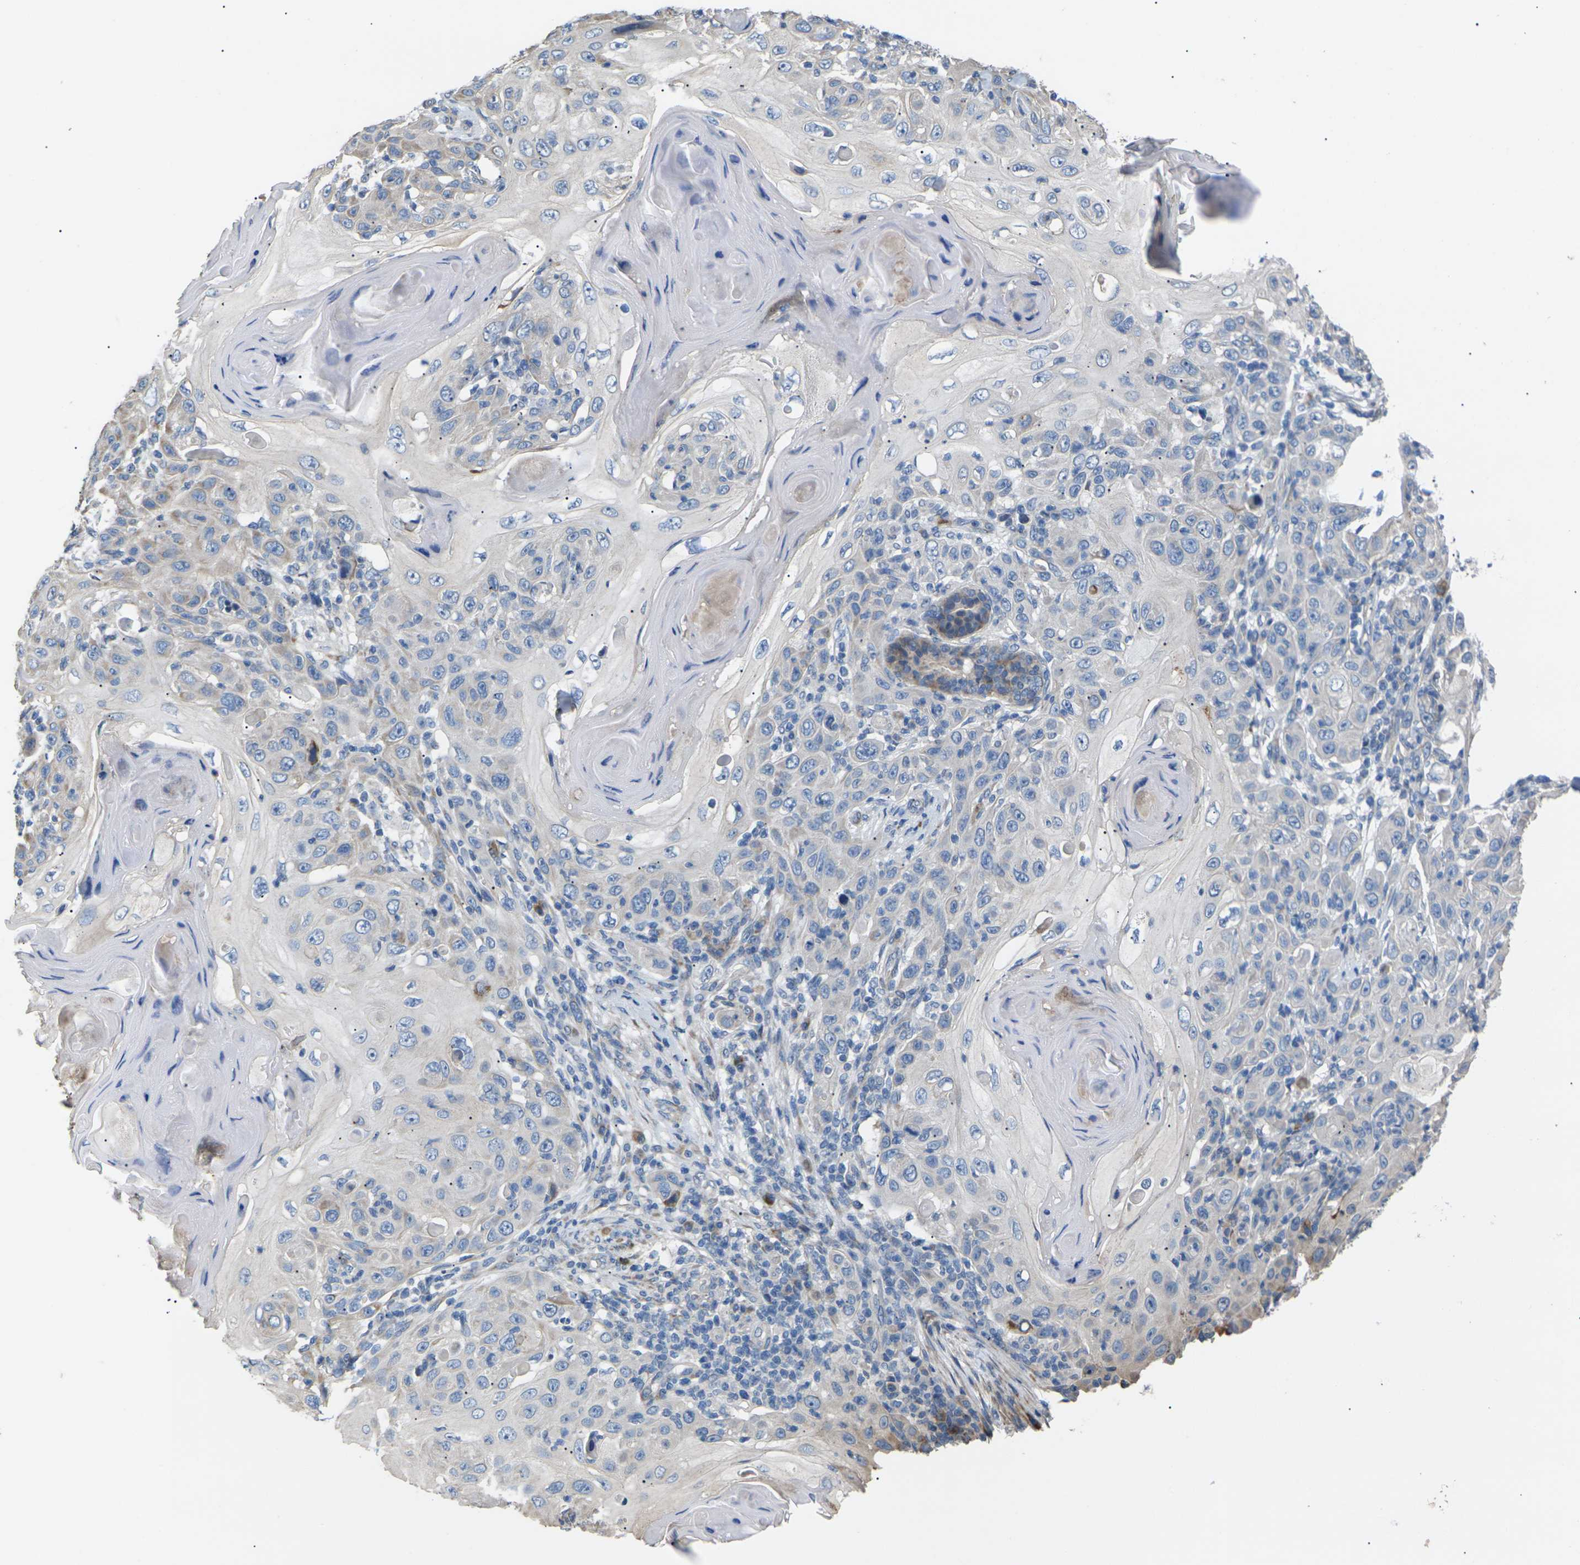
{"staining": {"intensity": "negative", "quantity": "none", "location": "none"}, "tissue": "skin cancer", "cell_type": "Tumor cells", "image_type": "cancer", "snomed": [{"axis": "morphology", "description": "Squamous cell carcinoma, NOS"}, {"axis": "topography", "description": "Skin"}], "caption": "DAB (3,3'-diaminobenzidine) immunohistochemical staining of skin cancer exhibits no significant expression in tumor cells. Brightfield microscopy of immunohistochemistry (IHC) stained with DAB (brown) and hematoxylin (blue), captured at high magnification.", "gene": "KLHDC8B", "patient": {"sex": "female", "age": 88}}